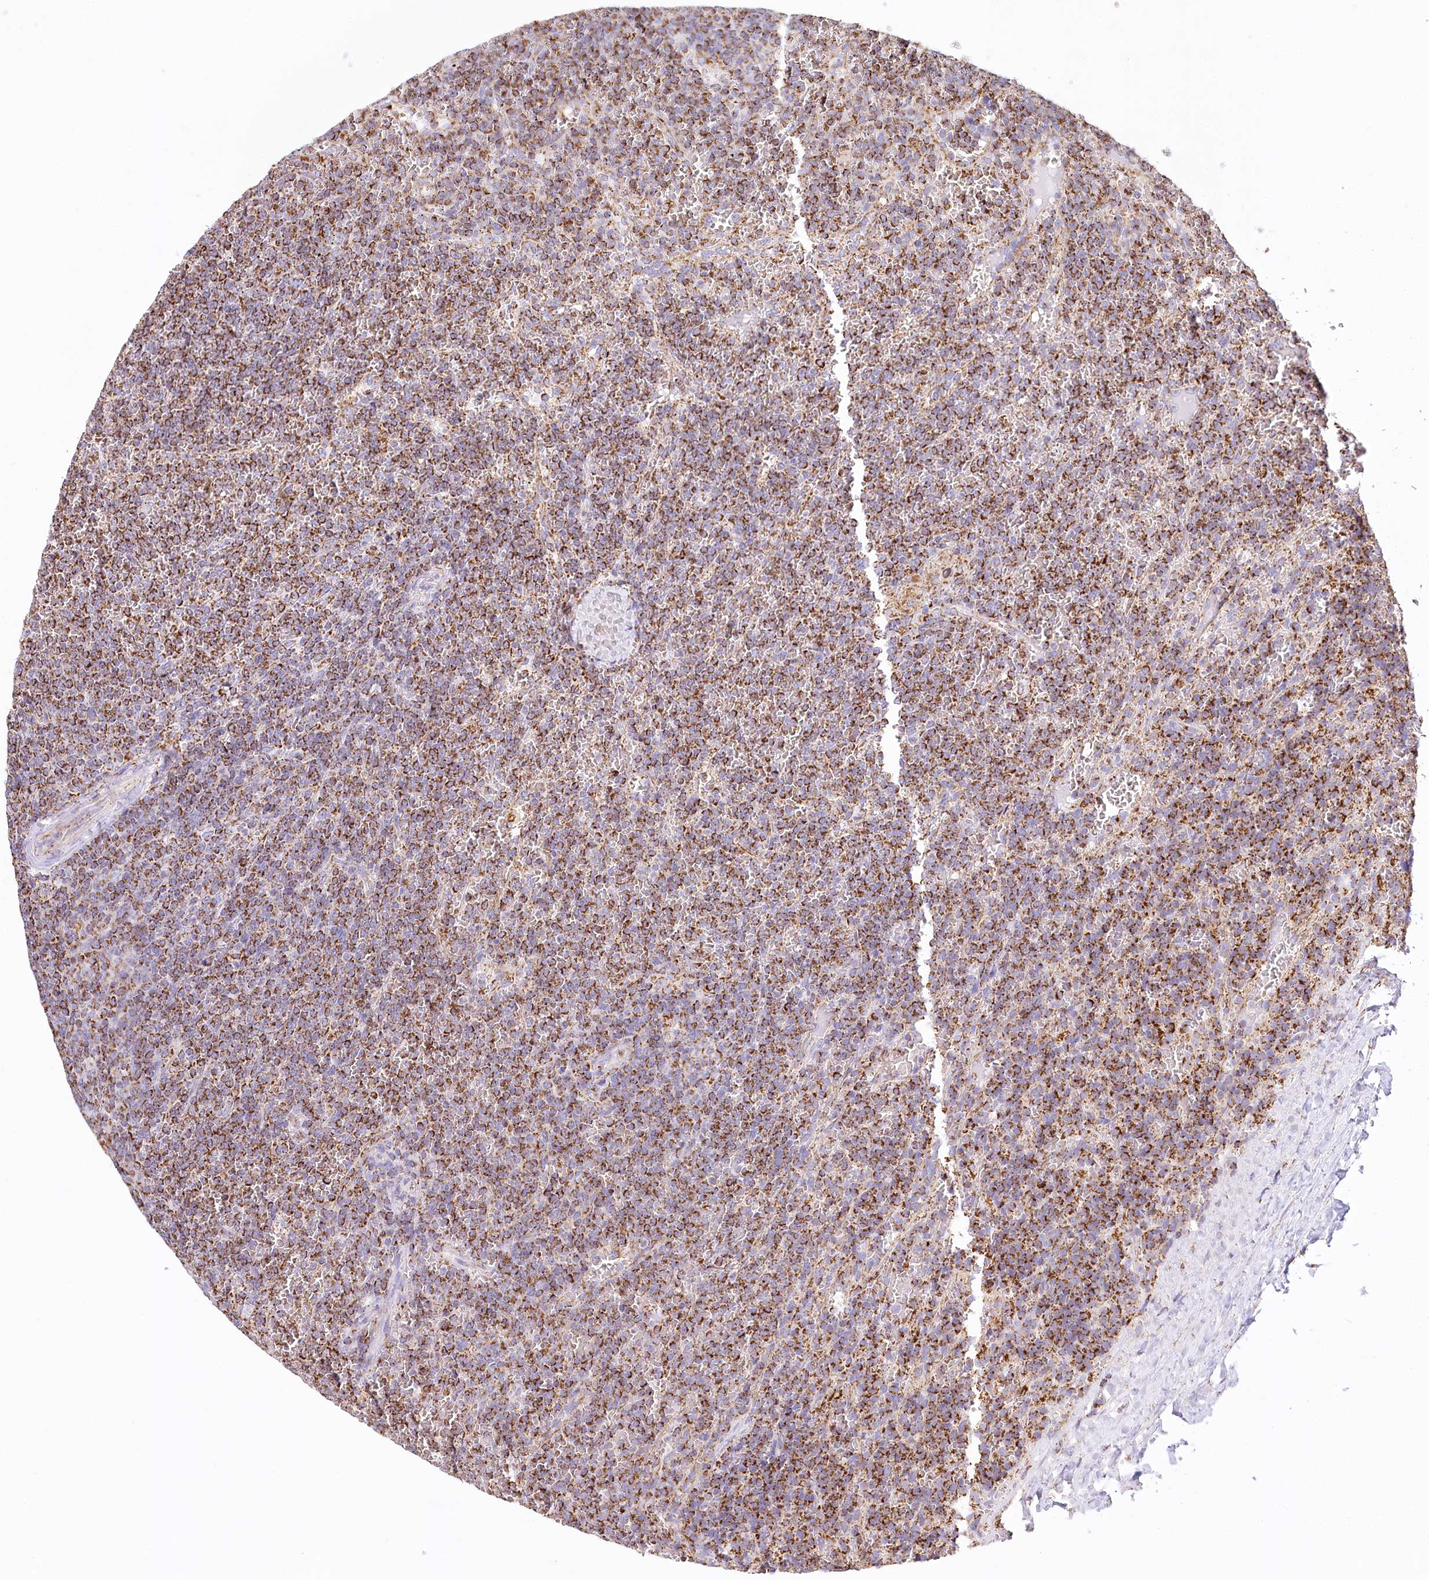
{"staining": {"intensity": "strong", "quantity": ">75%", "location": "cytoplasmic/membranous"}, "tissue": "lymphoma", "cell_type": "Tumor cells", "image_type": "cancer", "snomed": [{"axis": "morphology", "description": "Malignant lymphoma, non-Hodgkin's type, Low grade"}, {"axis": "topography", "description": "Spleen"}], "caption": "Low-grade malignant lymphoma, non-Hodgkin's type was stained to show a protein in brown. There is high levels of strong cytoplasmic/membranous staining in approximately >75% of tumor cells.", "gene": "LSS", "patient": {"sex": "female", "age": 19}}